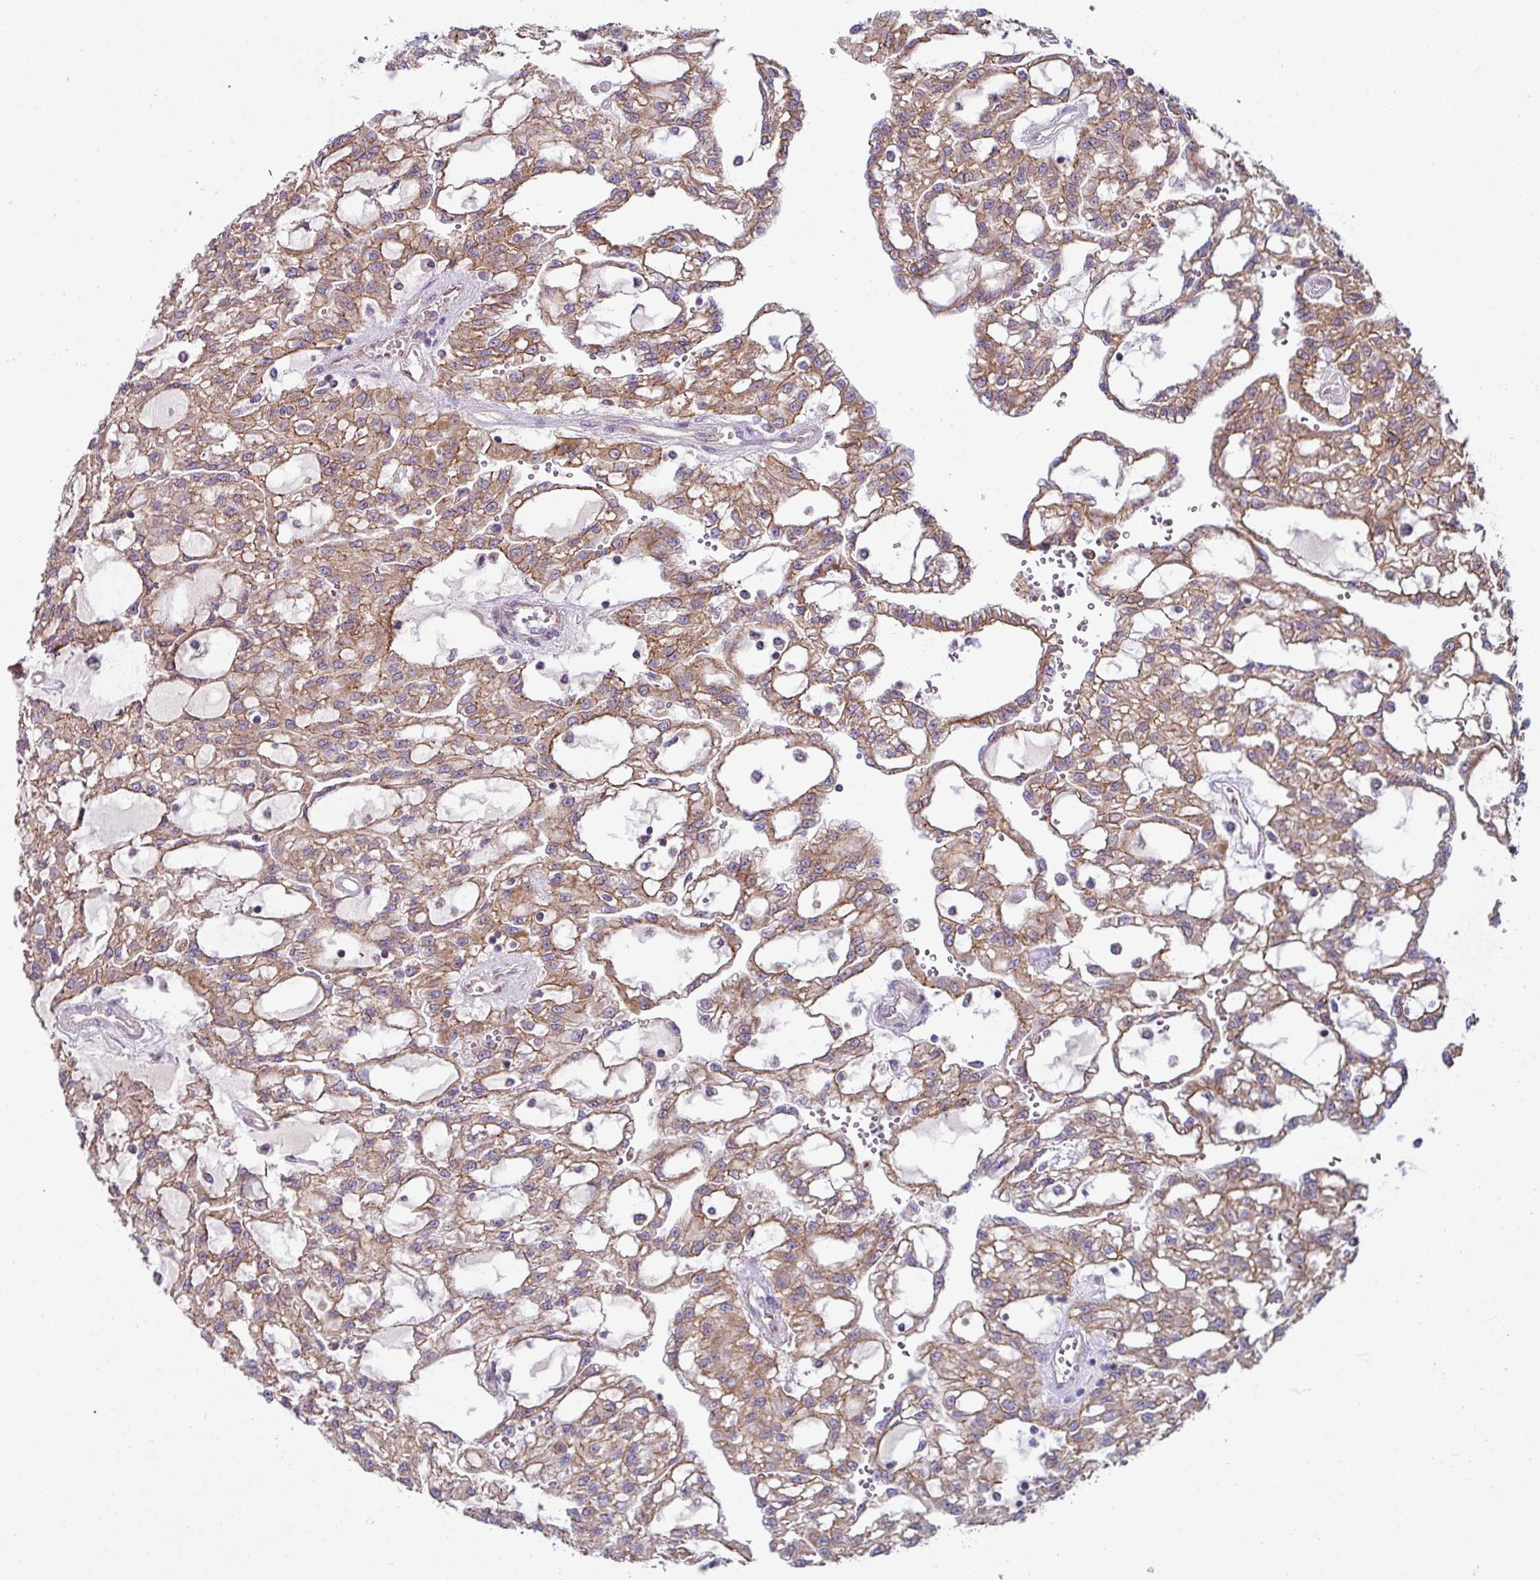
{"staining": {"intensity": "moderate", "quantity": ">75%", "location": "cytoplasmic/membranous"}, "tissue": "renal cancer", "cell_type": "Tumor cells", "image_type": "cancer", "snomed": [{"axis": "morphology", "description": "Adenocarcinoma, NOS"}, {"axis": "topography", "description": "Kidney"}], "caption": "A brown stain labels moderate cytoplasmic/membranous positivity of a protein in human renal cancer tumor cells.", "gene": "LRRC9", "patient": {"sex": "male", "age": 63}}